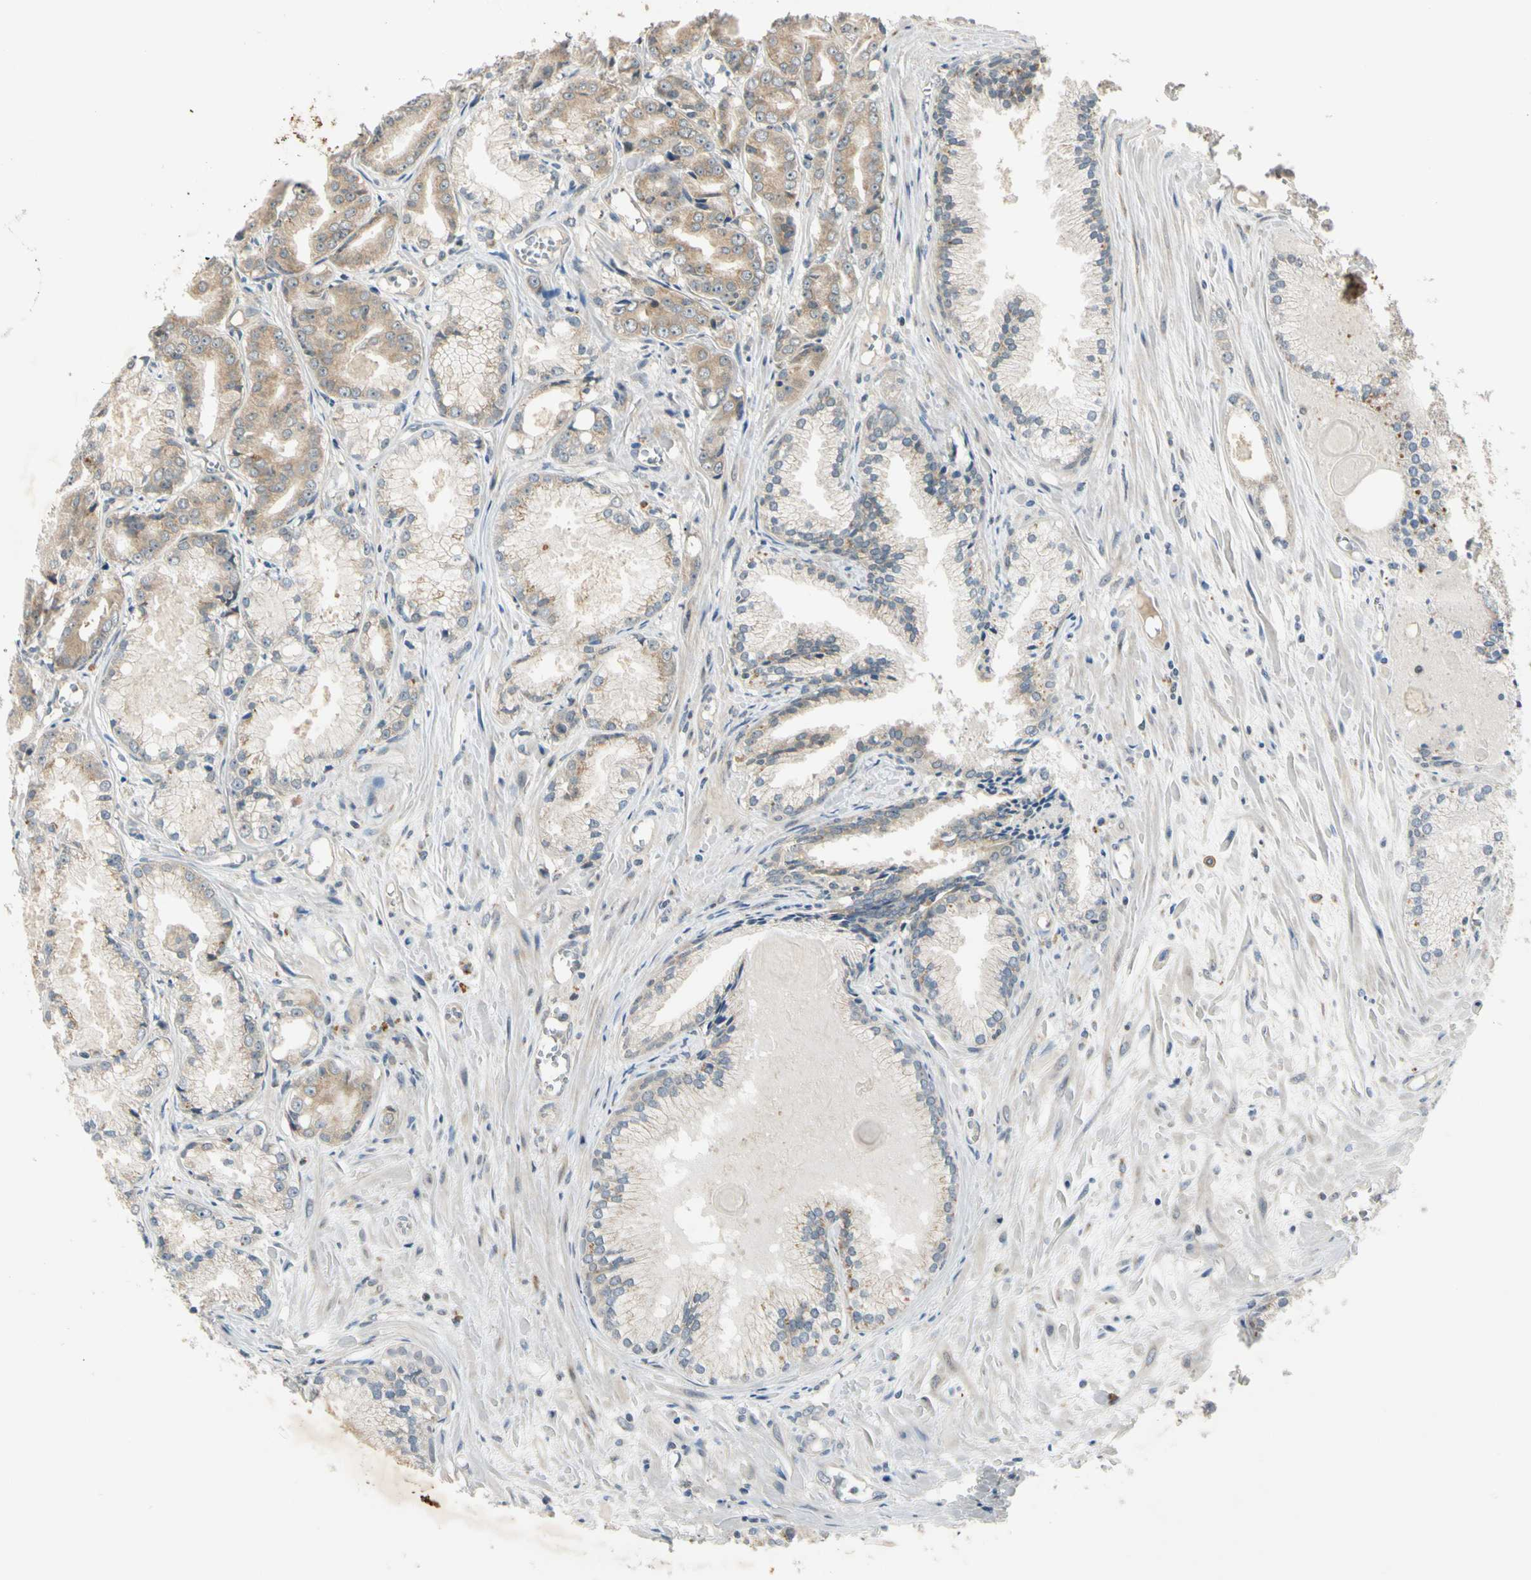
{"staining": {"intensity": "moderate", "quantity": ">75%", "location": "cytoplasmic/membranous"}, "tissue": "prostate cancer", "cell_type": "Tumor cells", "image_type": "cancer", "snomed": [{"axis": "morphology", "description": "Adenocarcinoma, Low grade"}, {"axis": "topography", "description": "Prostate"}], "caption": "The photomicrograph reveals immunohistochemical staining of prostate cancer (adenocarcinoma (low-grade)). There is moderate cytoplasmic/membranous expression is present in about >75% of tumor cells.", "gene": "RPS6KB2", "patient": {"sex": "male", "age": 72}}